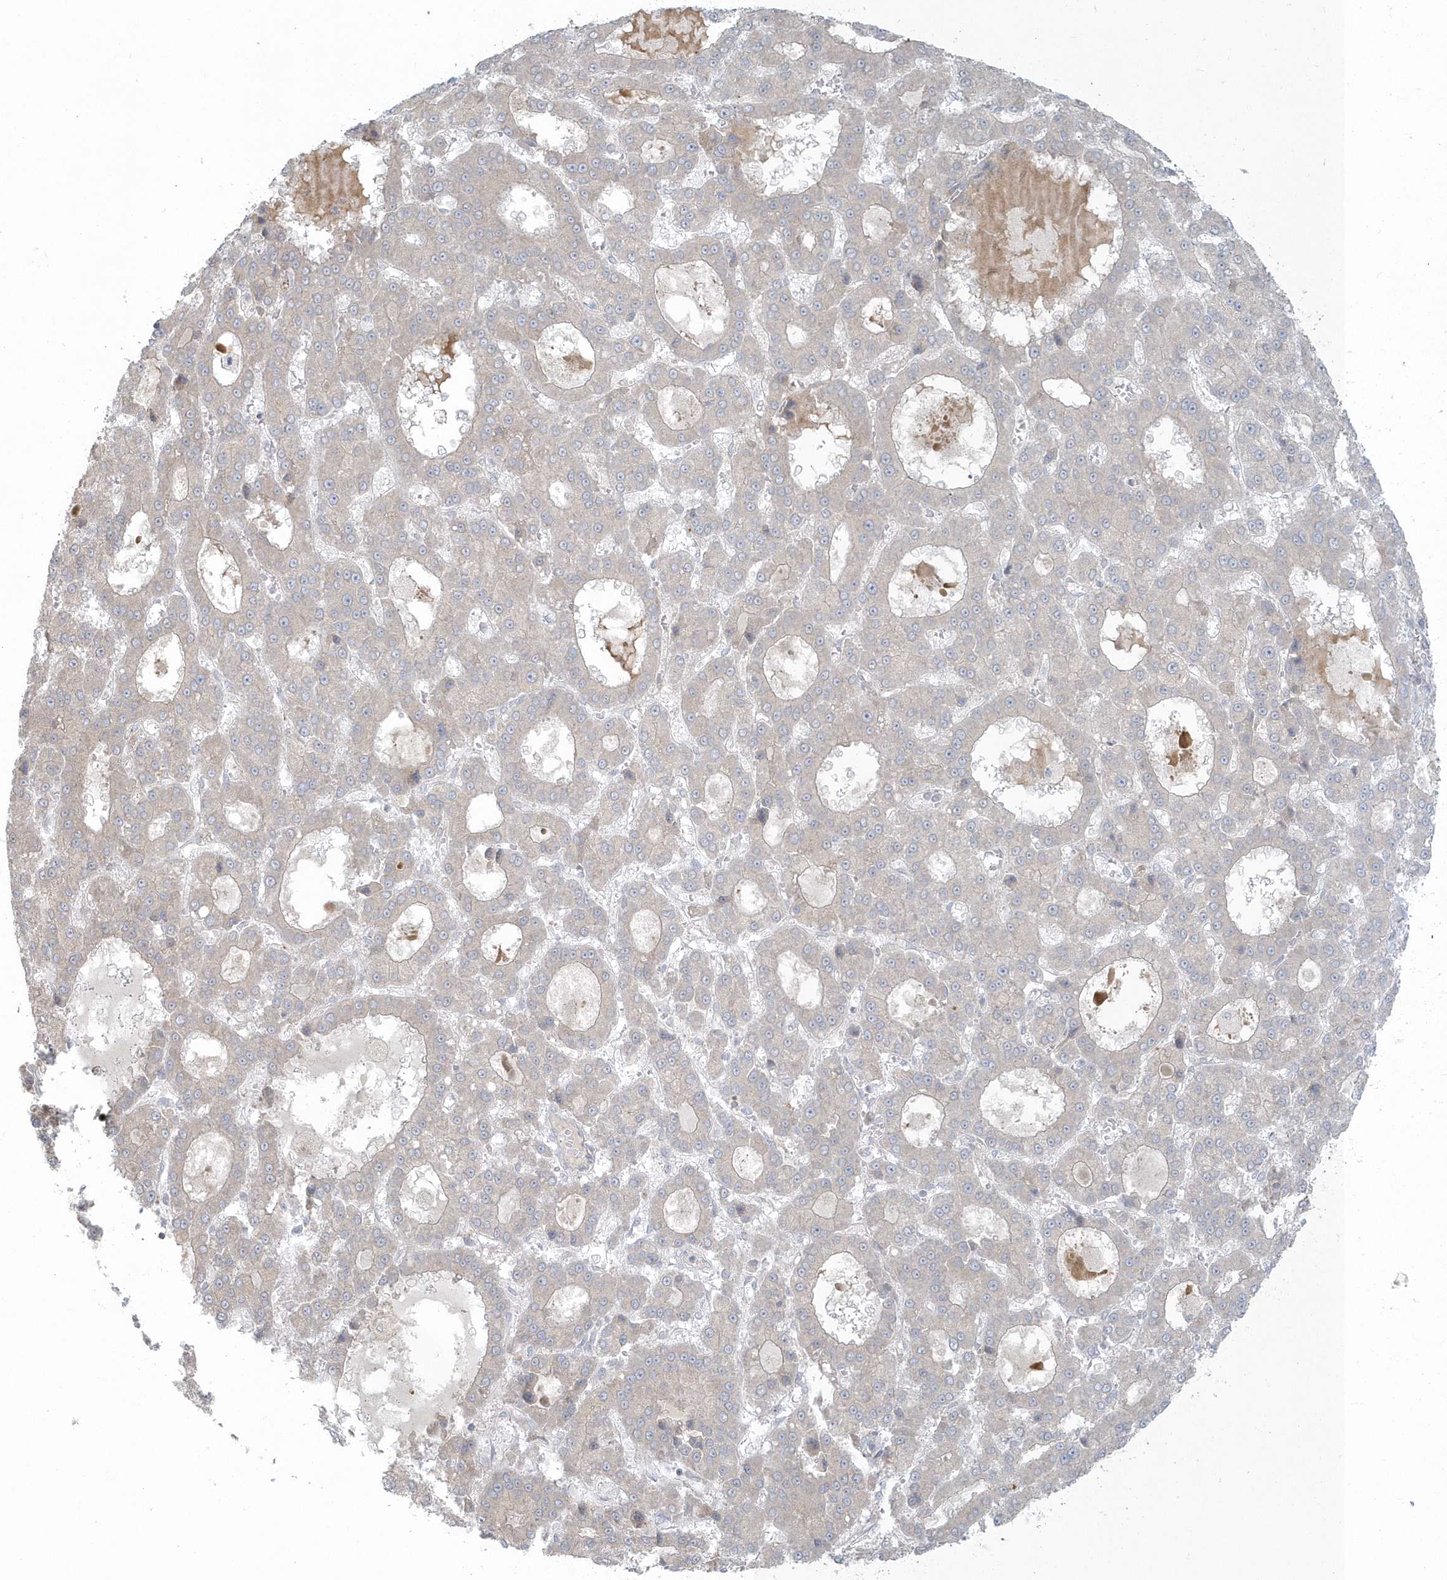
{"staining": {"intensity": "negative", "quantity": "none", "location": "none"}, "tissue": "liver cancer", "cell_type": "Tumor cells", "image_type": "cancer", "snomed": [{"axis": "morphology", "description": "Carcinoma, Hepatocellular, NOS"}, {"axis": "topography", "description": "Liver"}], "caption": "This is a image of immunohistochemistry (IHC) staining of liver cancer, which shows no staining in tumor cells.", "gene": "BLTP3A", "patient": {"sex": "male", "age": 70}}